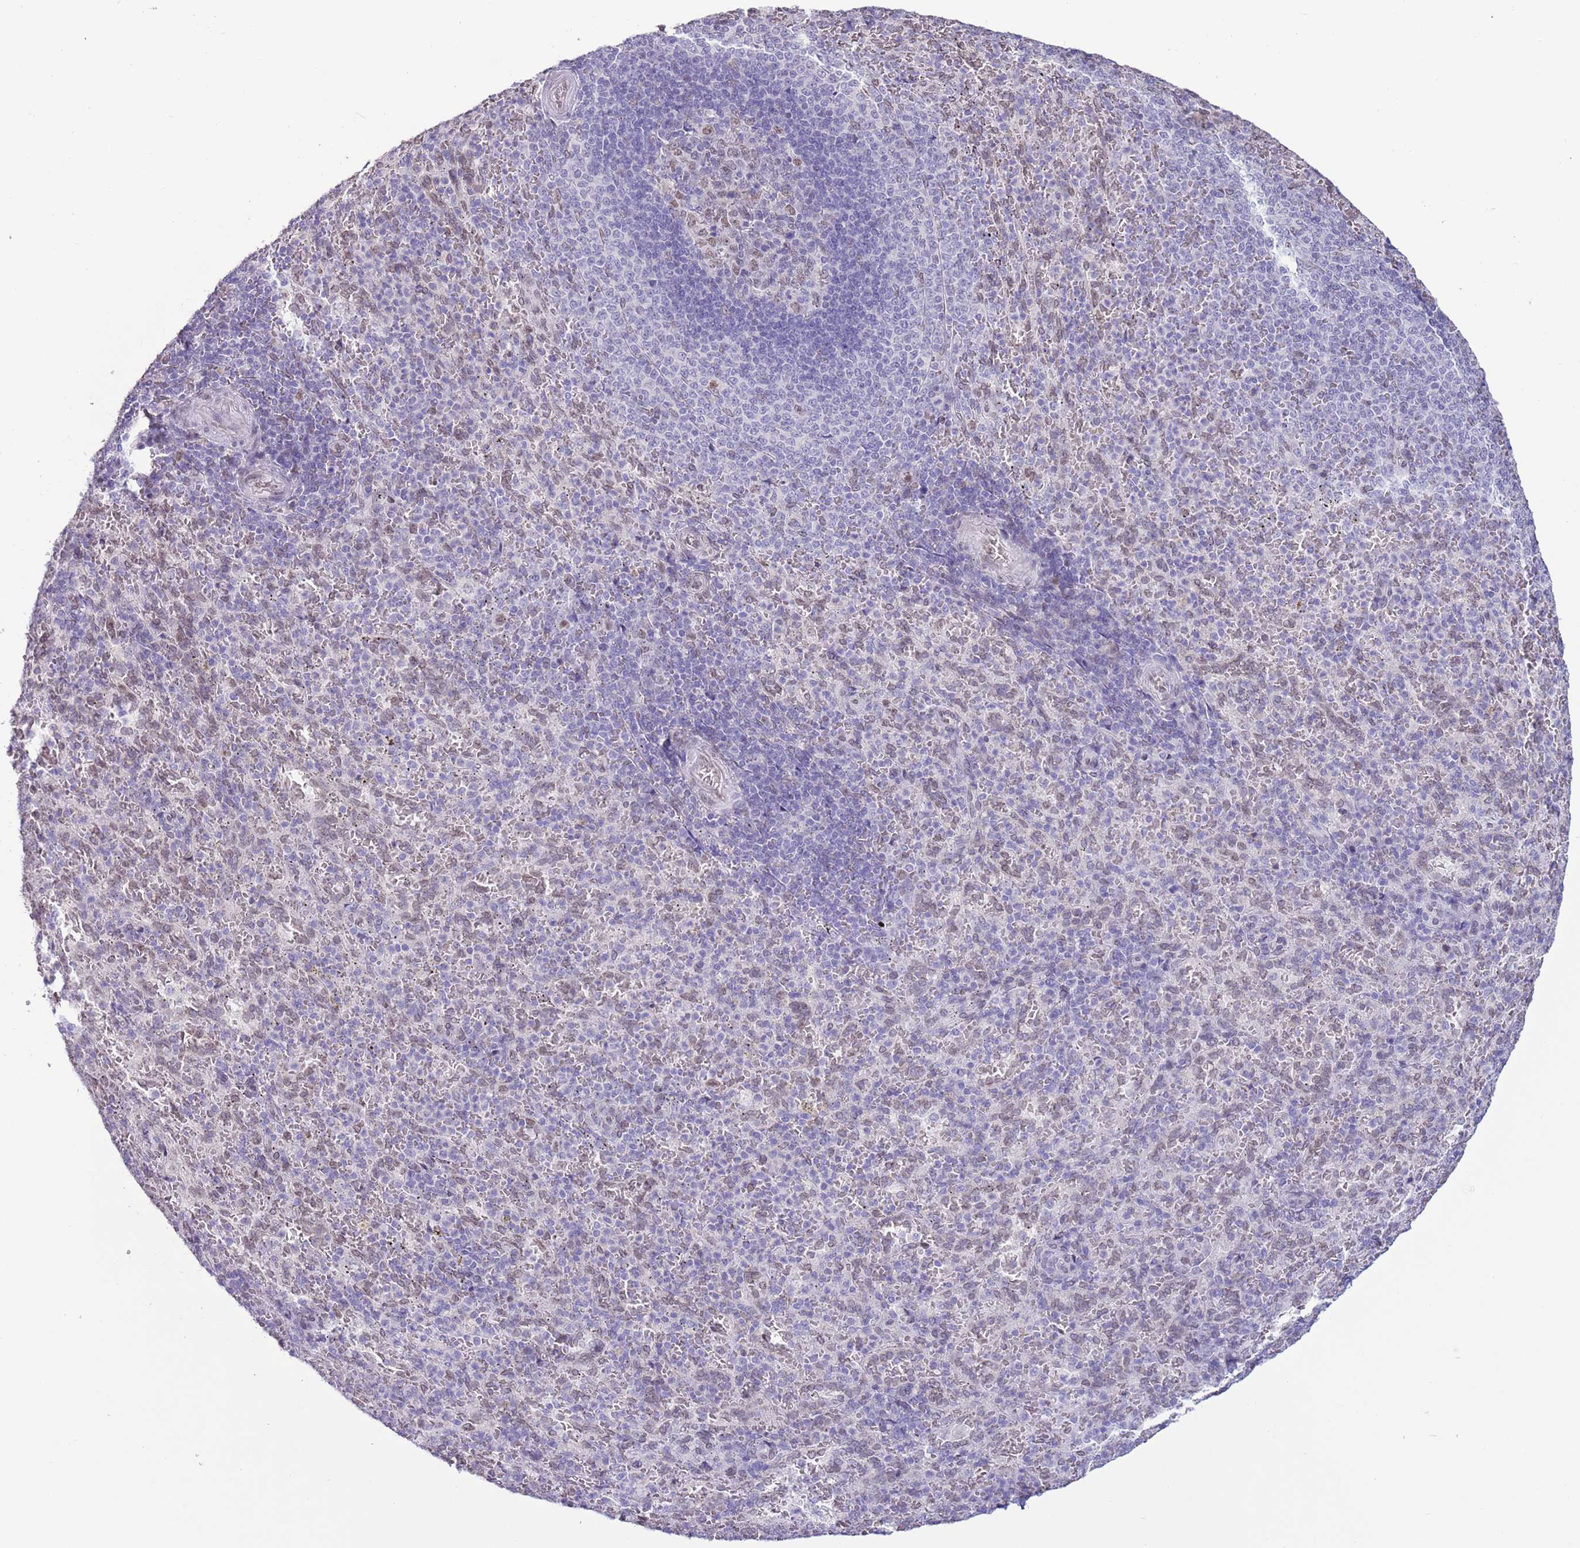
{"staining": {"intensity": "moderate", "quantity": "<25%", "location": "cytoplasmic/membranous,nuclear"}, "tissue": "spleen", "cell_type": "Cells in red pulp", "image_type": "normal", "snomed": [{"axis": "morphology", "description": "Normal tissue, NOS"}, {"axis": "topography", "description": "Spleen"}], "caption": "Moderate cytoplasmic/membranous,nuclear positivity is present in approximately <25% of cells in red pulp in unremarkable spleen.", "gene": "ZGLP1", "patient": {"sex": "female", "age": 21}}